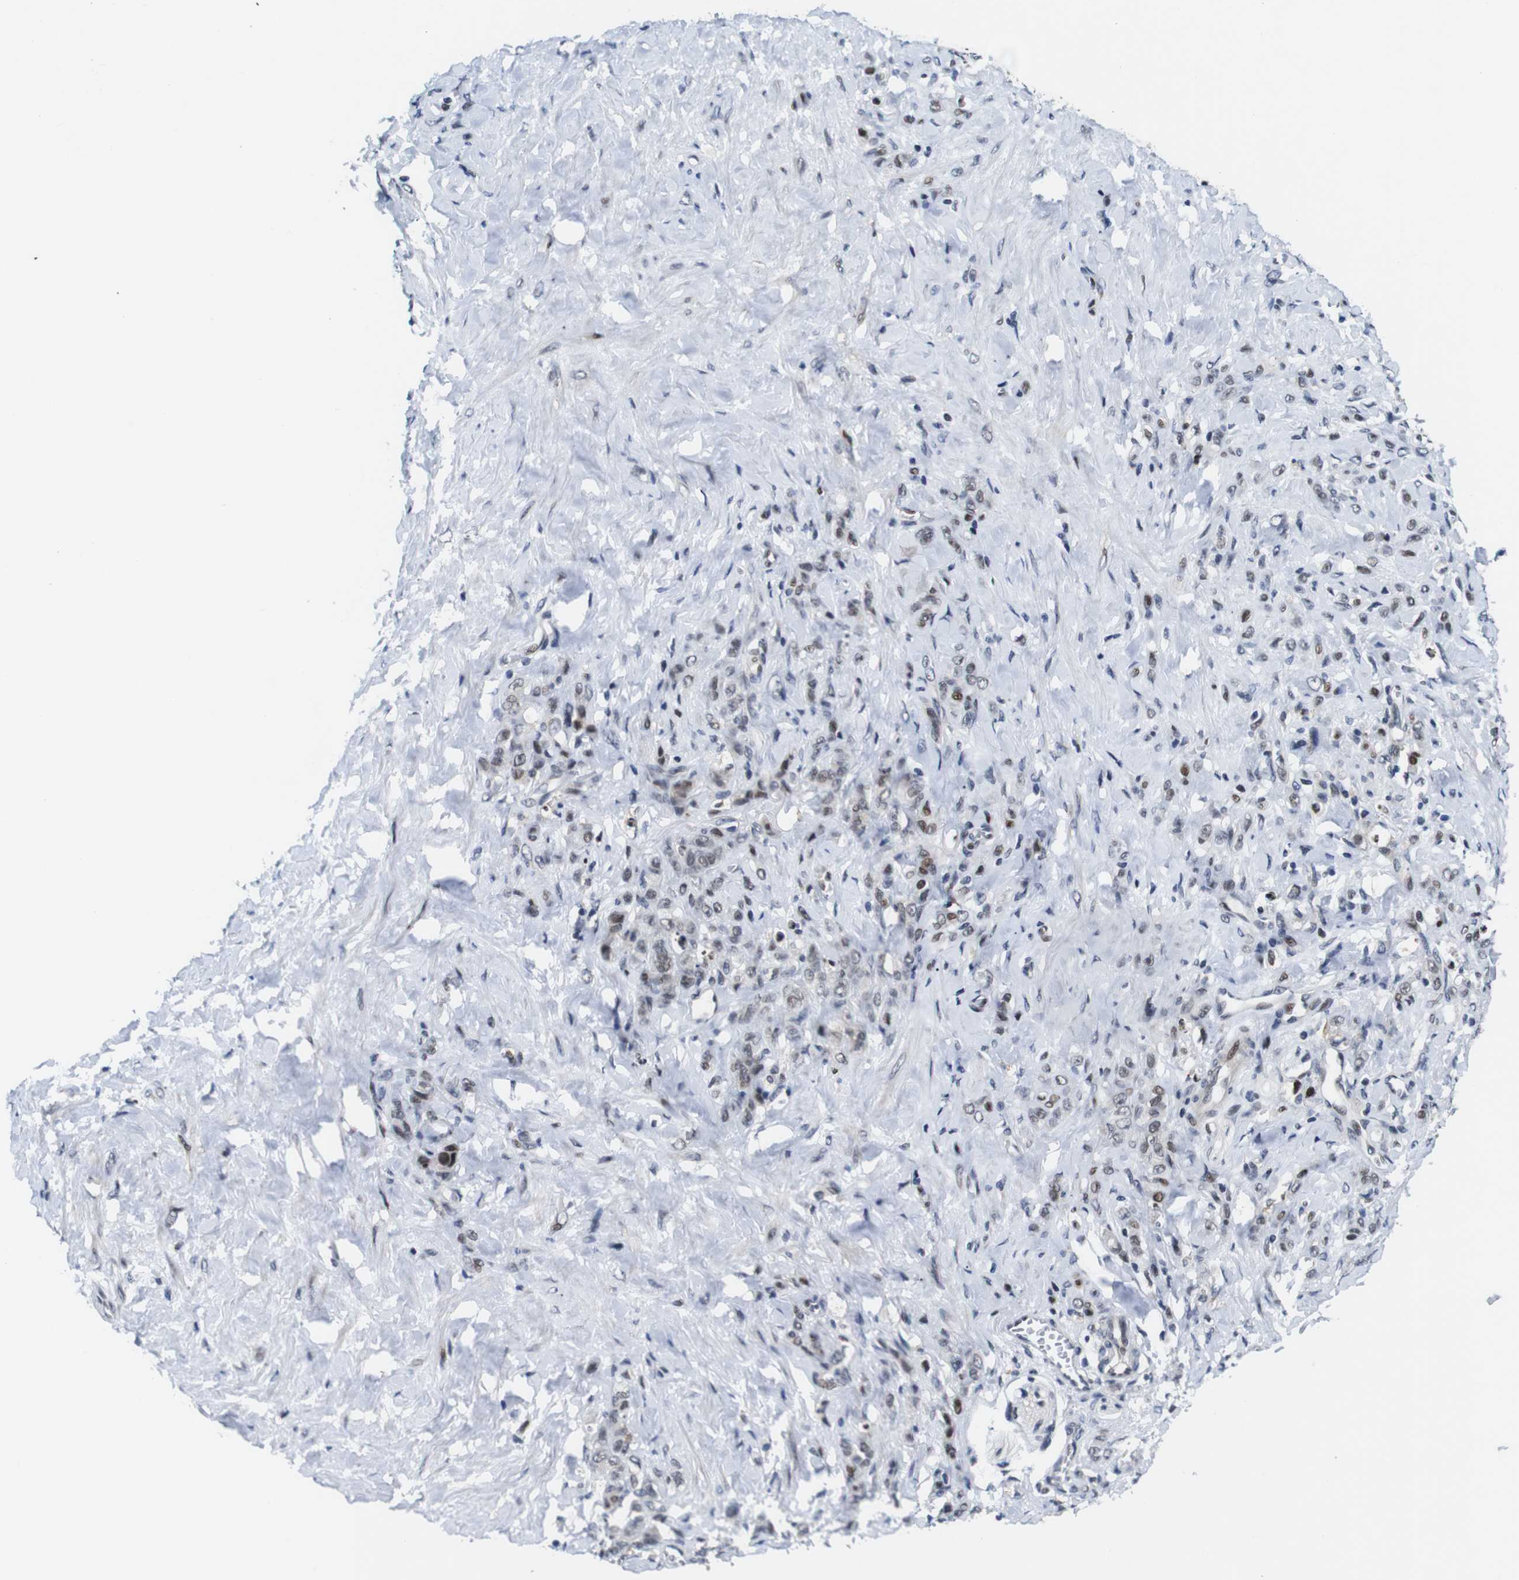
{"staining": {"intensity": "moderate", "quantity": "25%-75%", "location": "nuclear"}, "tissue": "stomach cancer", "cell_type": "Tumor cells", "image_type": "cancer", "snomed": [{"axis": "morphology", "description": "Adenocarcinoma, NOS"}, {"axis": "topography", "description": "Stomach"}], "caption": "Moderate nuclear staining is present in about 25%-75% of tumor cells in stomach adenocarcinoma.", "gene": "EIF4G1", "patient": {"sex": "male", "age": 82}}